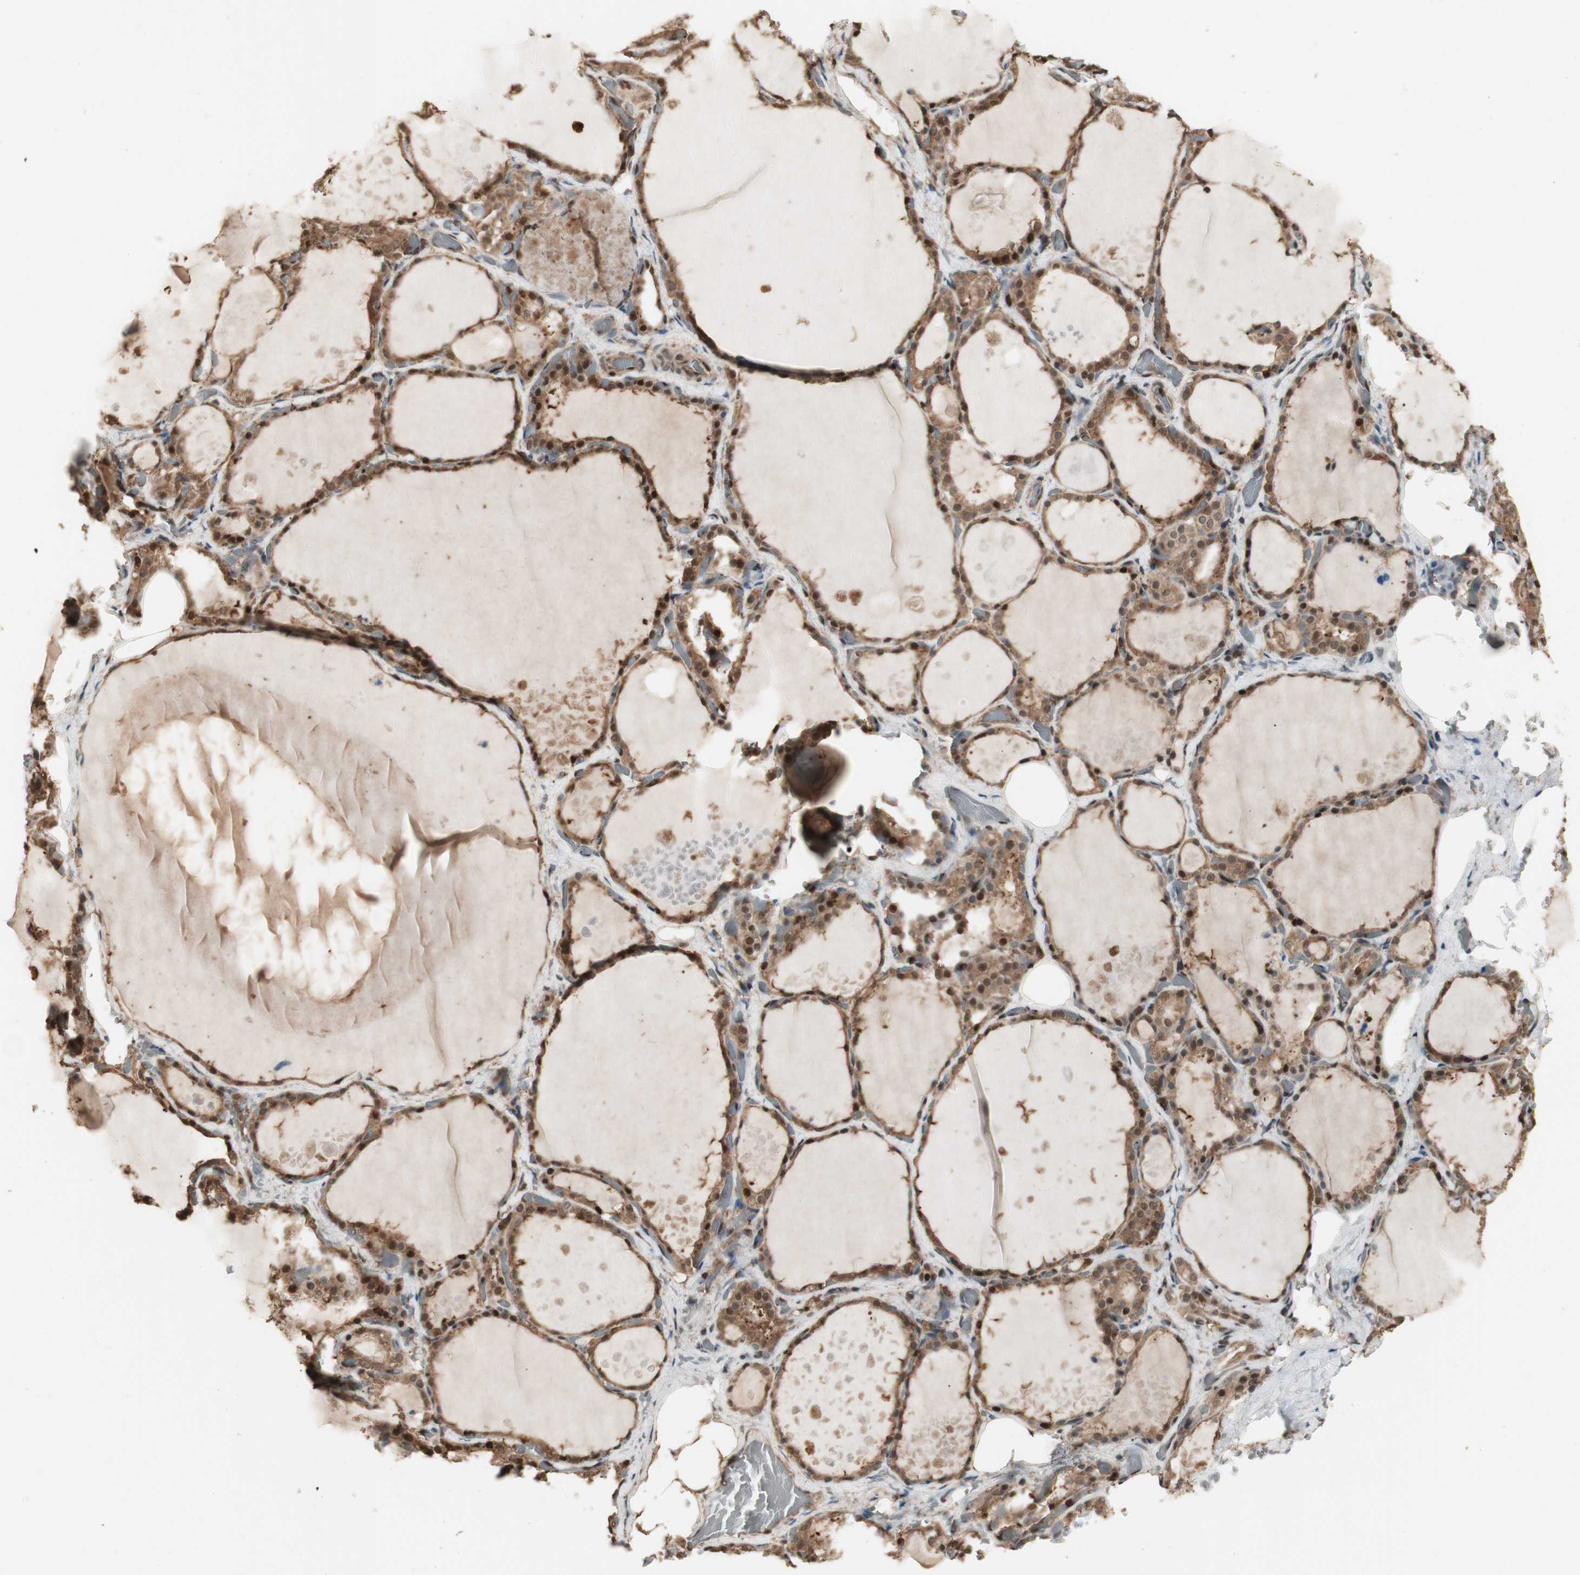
{"staining": {"intensity": "moderate", "quantity": ">75%", "location": "cytoplasmic/membranous,nuclear"}, "tissue": "thyroid gland", "cell_type": "Glandular cells", "image_type": "normal", "snomed": [{"axis": "morphology", "description": "Normal tissue, NOS"}, {"axis": "topography", "description": "Thyroid gland"}], "caption": "Brown immunohistochemical staining in unremarkable human thyroid gland demonstrates moderate cytoplasmic/membranous,nuclear expression in approximately >75% of glandular cells.", "gene": "YWHAB", "patient": {"sex": "male", "age": 61}}